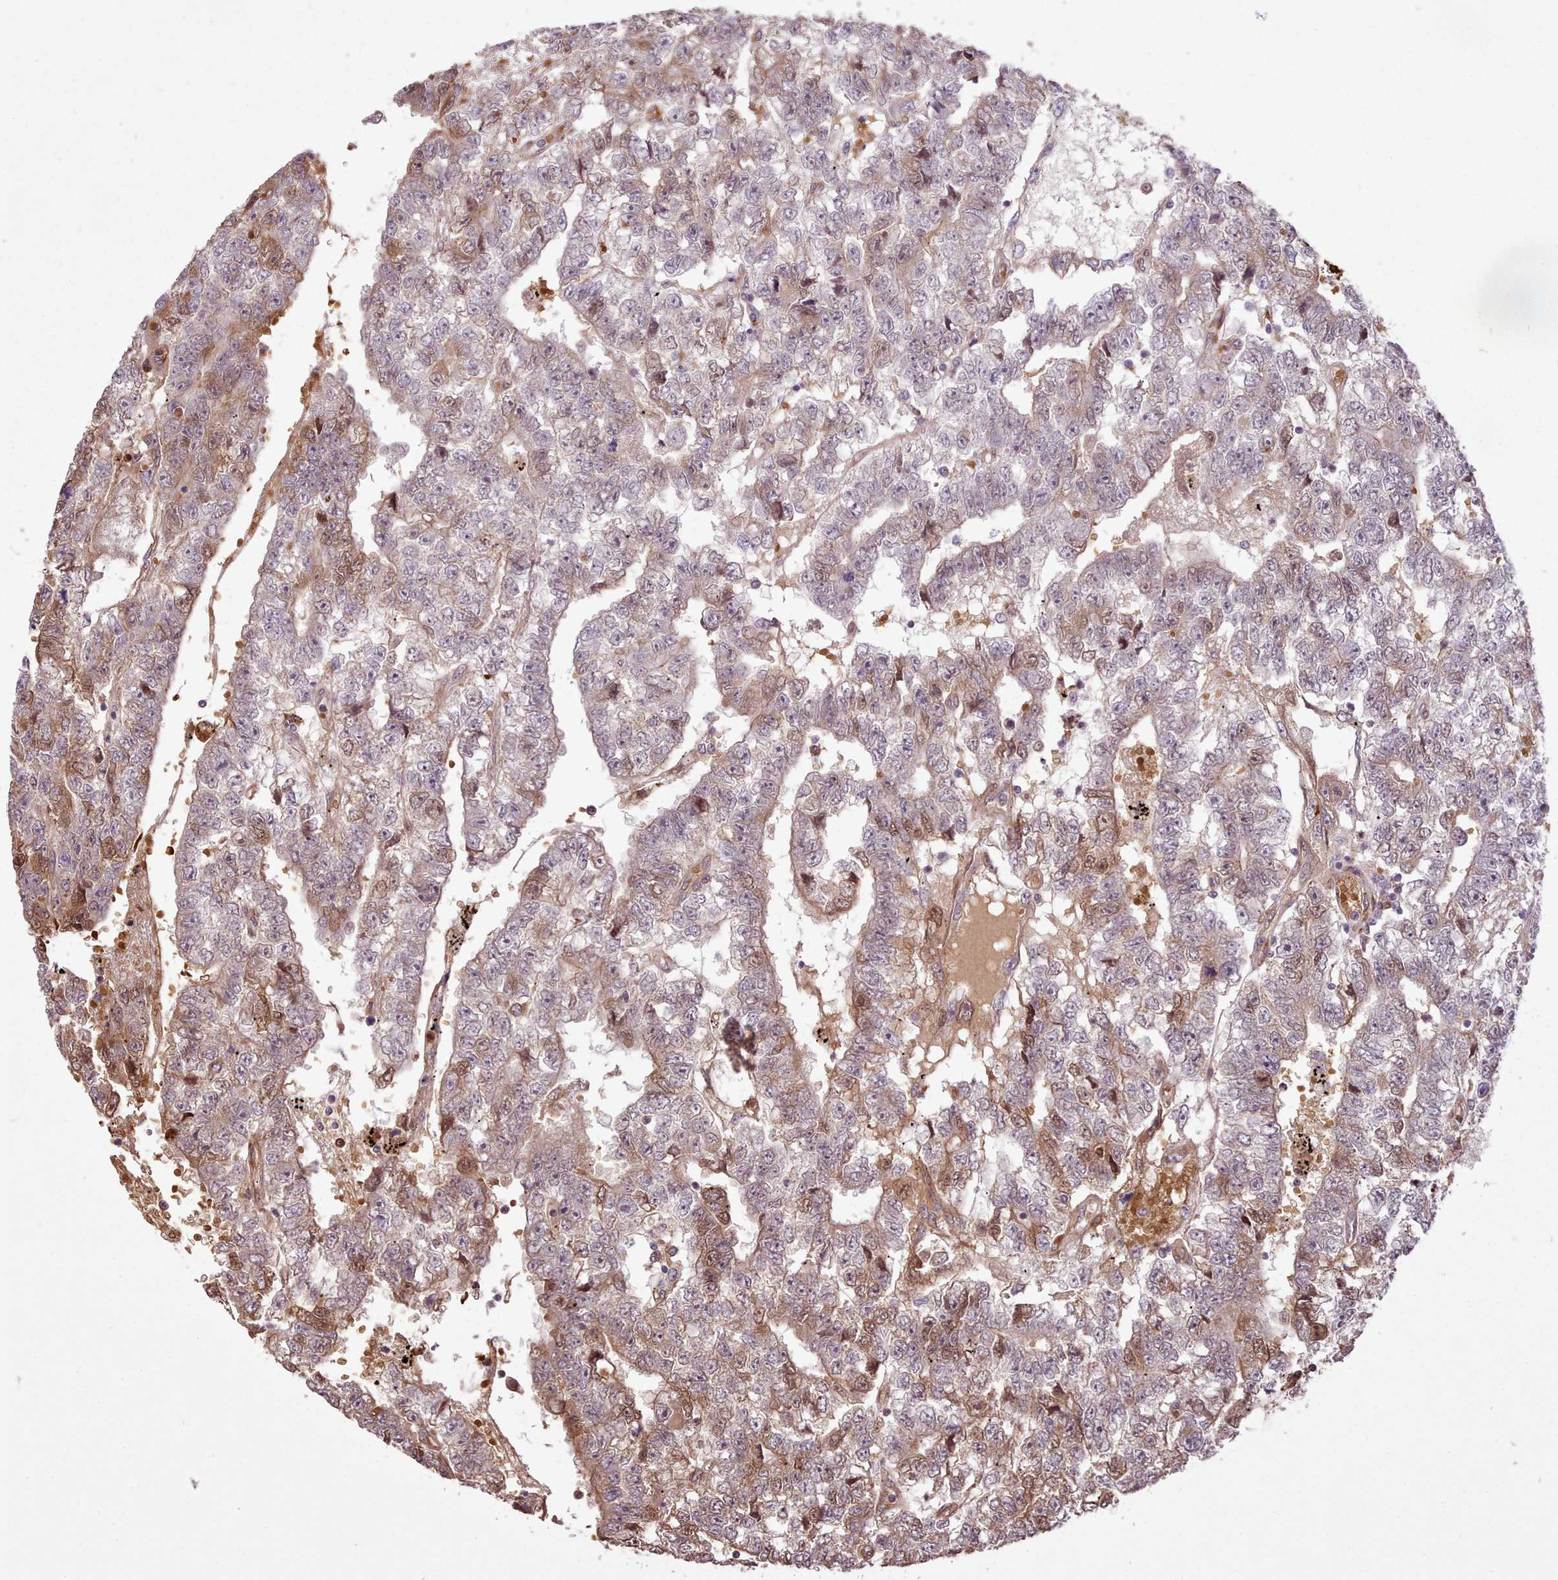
{"staining": {"intensity": "moderate", "quantity": "25%-75%", "location": "cytoplasmic/membranous,nuclear"}, "tissue": "testis cancer", "cell_type": "Tumor cells", "image_type": "cancer", "snomed": [{"axis": "morphology", "description": "Carcinoma, Embryonal, NOS"}, {"axis": "topography", "description": "Testis"}], "caption": "Testis cancer (embryonal carcinoma) stained with a brown dye reveals moderate cytoplasmic/membranous and nuclear positive expression in about 25%-75% of tumor cells.", "gene": "CABP1", "patient": {"sex": "male", "age": 25}}